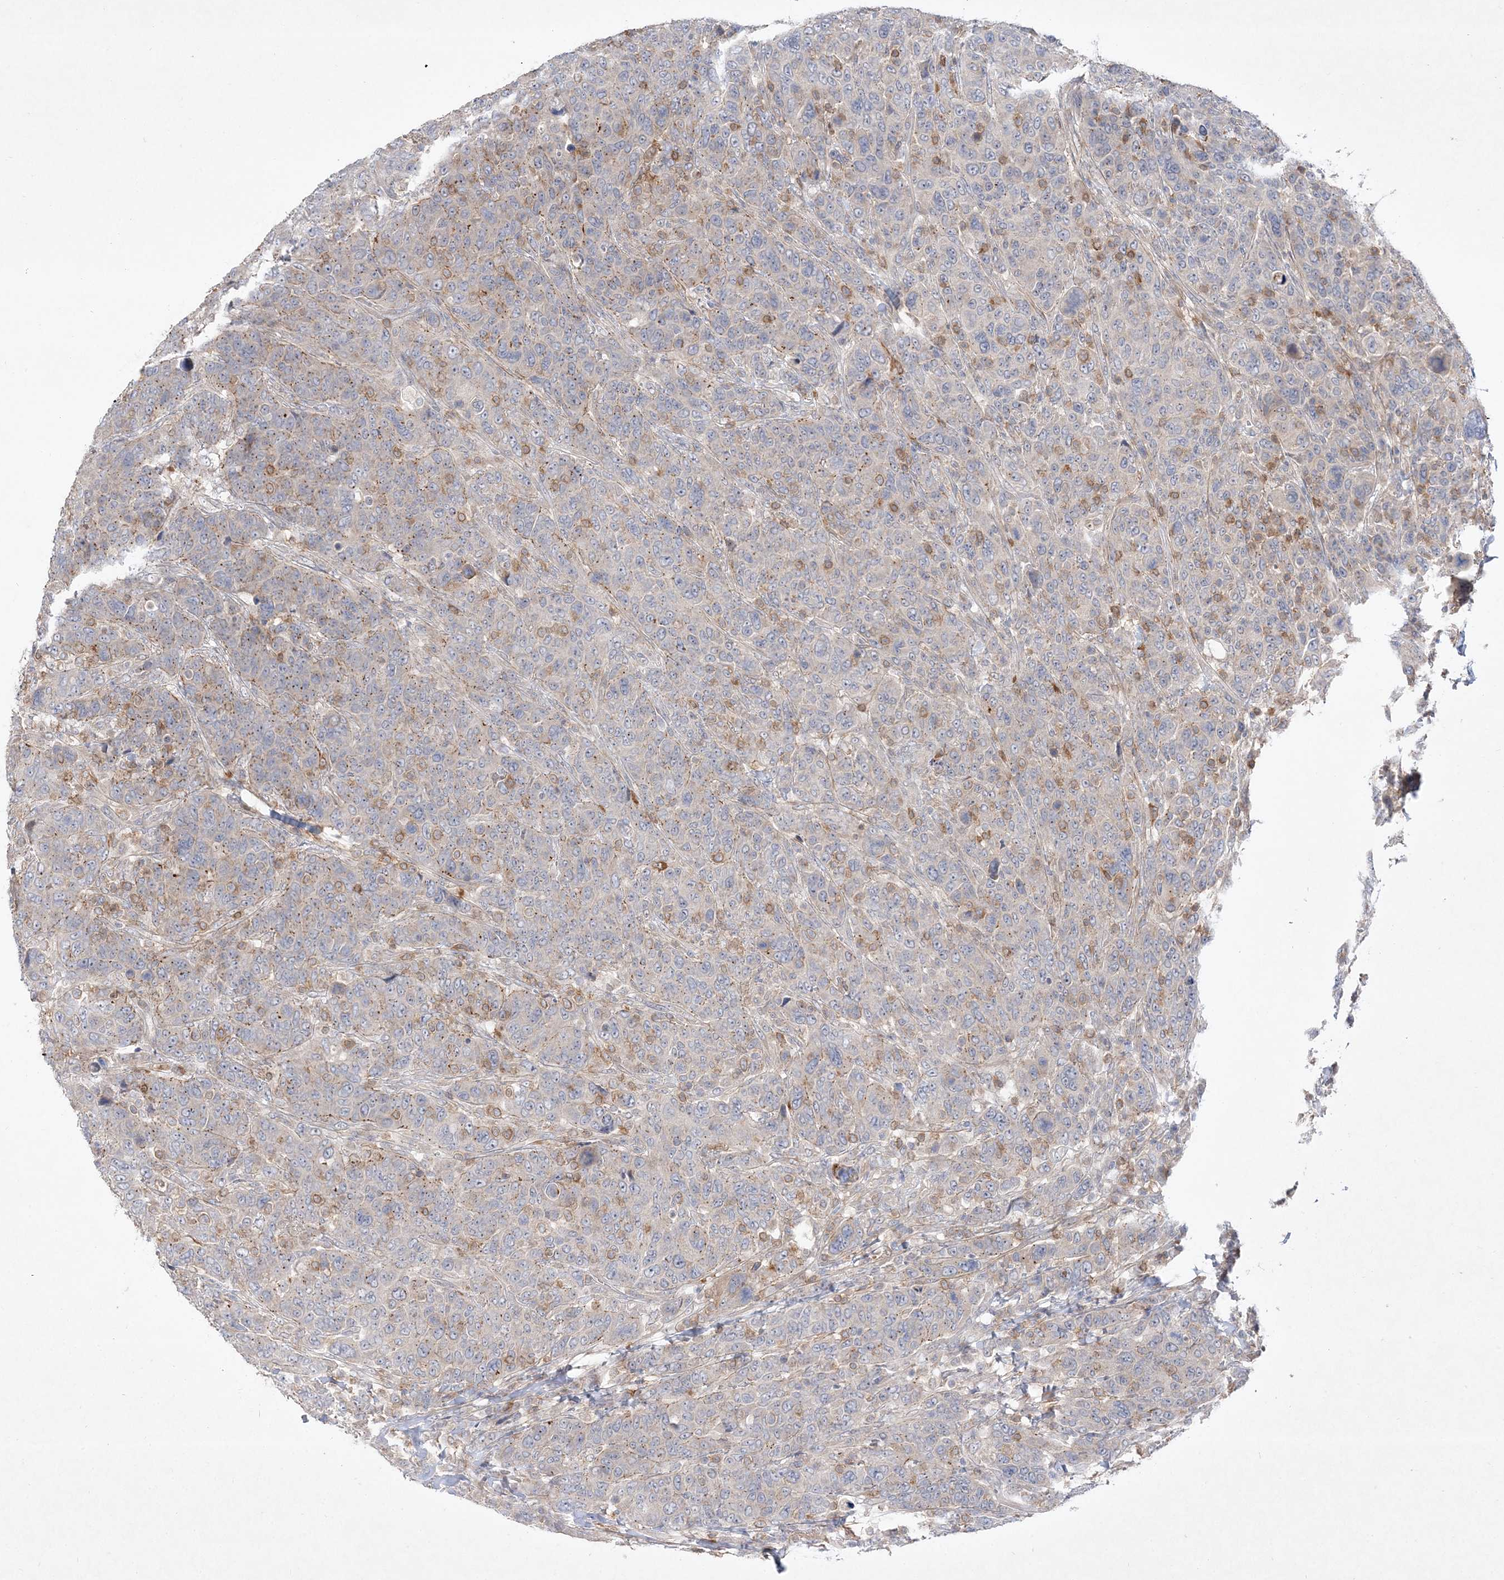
{"staining": {"intensity": "negative", "quantity": "none", "location": "none"}, "tissue": "breast cancer", "cell_type": "Tumor cells", "image_type": "cancer", "snomed": [{"axis": "morphology", "description": "Duct carcinoma"}, {"axis": "topography", "description": "Breast"}], "caption": "The image reveals no significant expression in tumor cells of breast cancer. (Brightfield microscopy of DAB (3,3'-diaminobenzidine) immunohistochemistry (IHC) at high magnification).", "gene": "CLNK", "patient": {"sex": "female", "age": 37}}